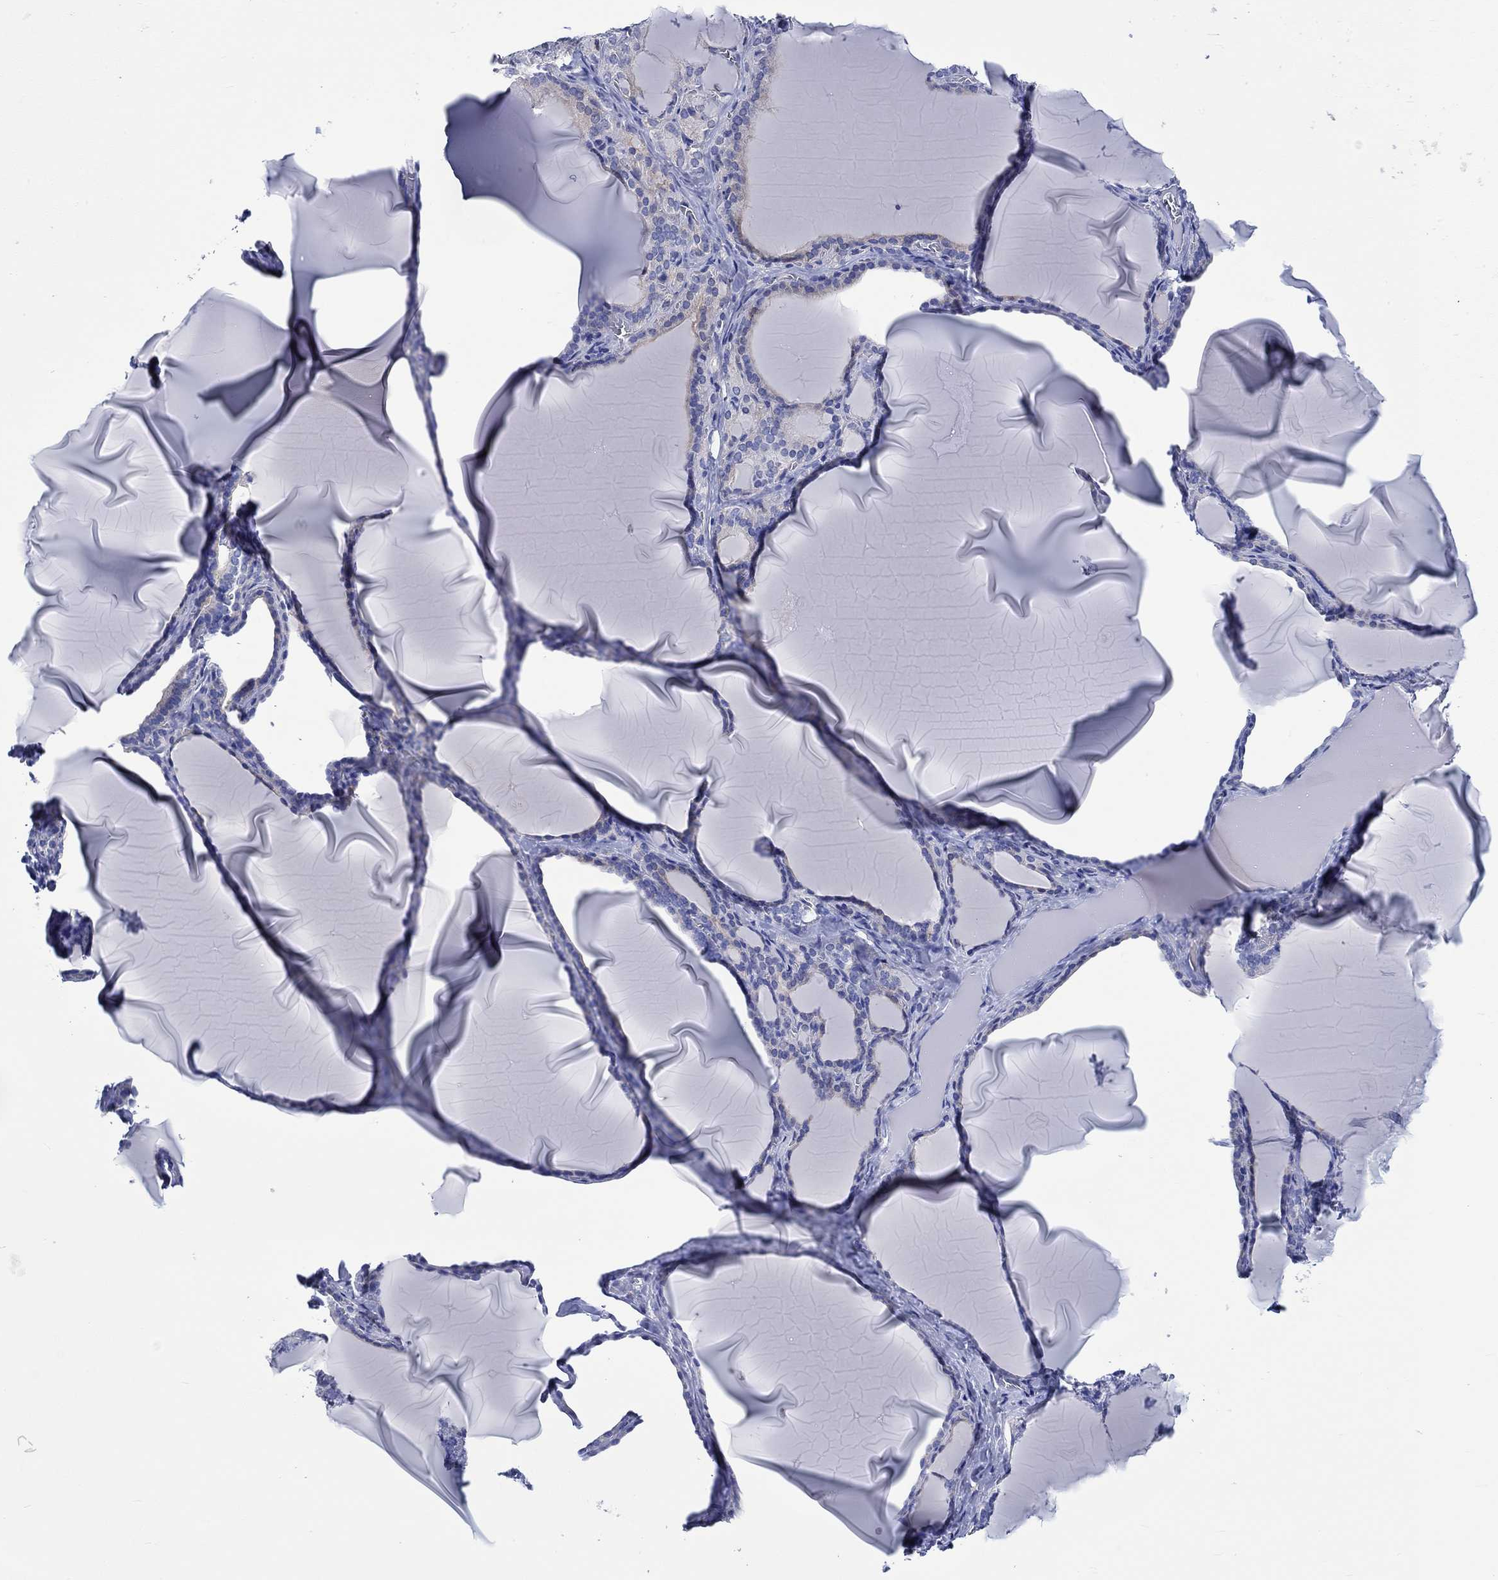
{"staining": {"intensity": "weak", "quantity": "<25%", "location": "cytoplasmic/membranous"}, "tissue": "thyroid gland", "cell_type": "Glandular cells", "image_type": "normal", "snomed": [{"axis": "morphology", "description": "Normal tissue, NOS"}, {"axis": "morphology", "description": "Hyperplasia, NOS"}, {"axis": "topography", "description": "Thyroid gland"}], "caption": "Thyroid gland stained for a protein using immunohistochemistry (IHC) exhibits no staining glandular cells.", "gene": "NRIP3", "patient": {"sex": "female", "age": 27}}